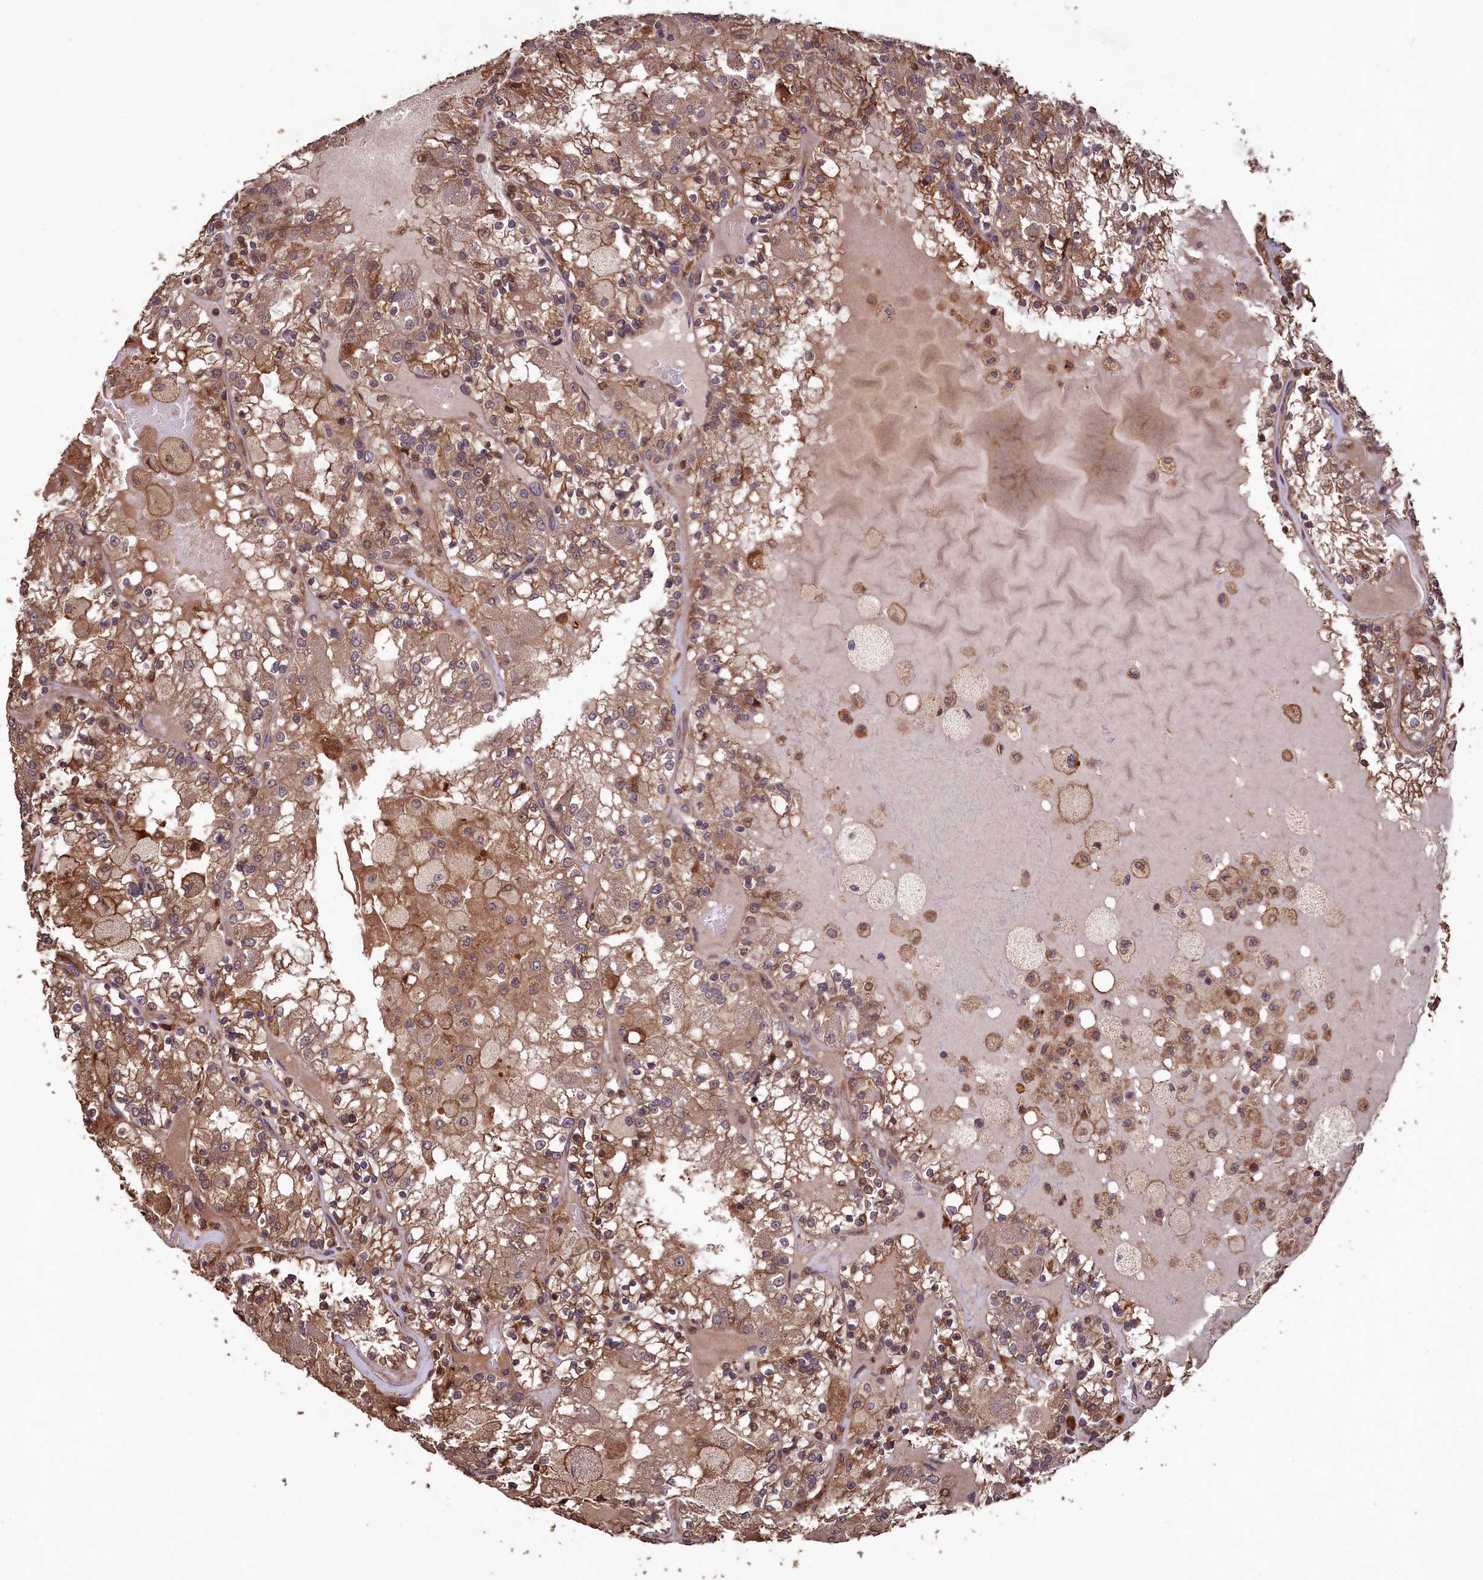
{"staining": {"intensity": "moderate", "quantity": ">75%", "location": "cytoplasmic/membranous"}, "tissue": "renal cancer", "cell_type": "Tumor cells", "image_type": "cancer", "snomed": [{"axis": "morphology", "description": "Adenocarcinoma, NOS"}, {"axis": "topography", "description": "Kidney"}], "caption": "Protein staining demonstrates moderate cytoplasmic/membranous staining in about >75% of tumor cells in renal cancer (adenocarcinoma).", "gene": "TMEM98", "patient": {"sex": "female", "age": 56}}